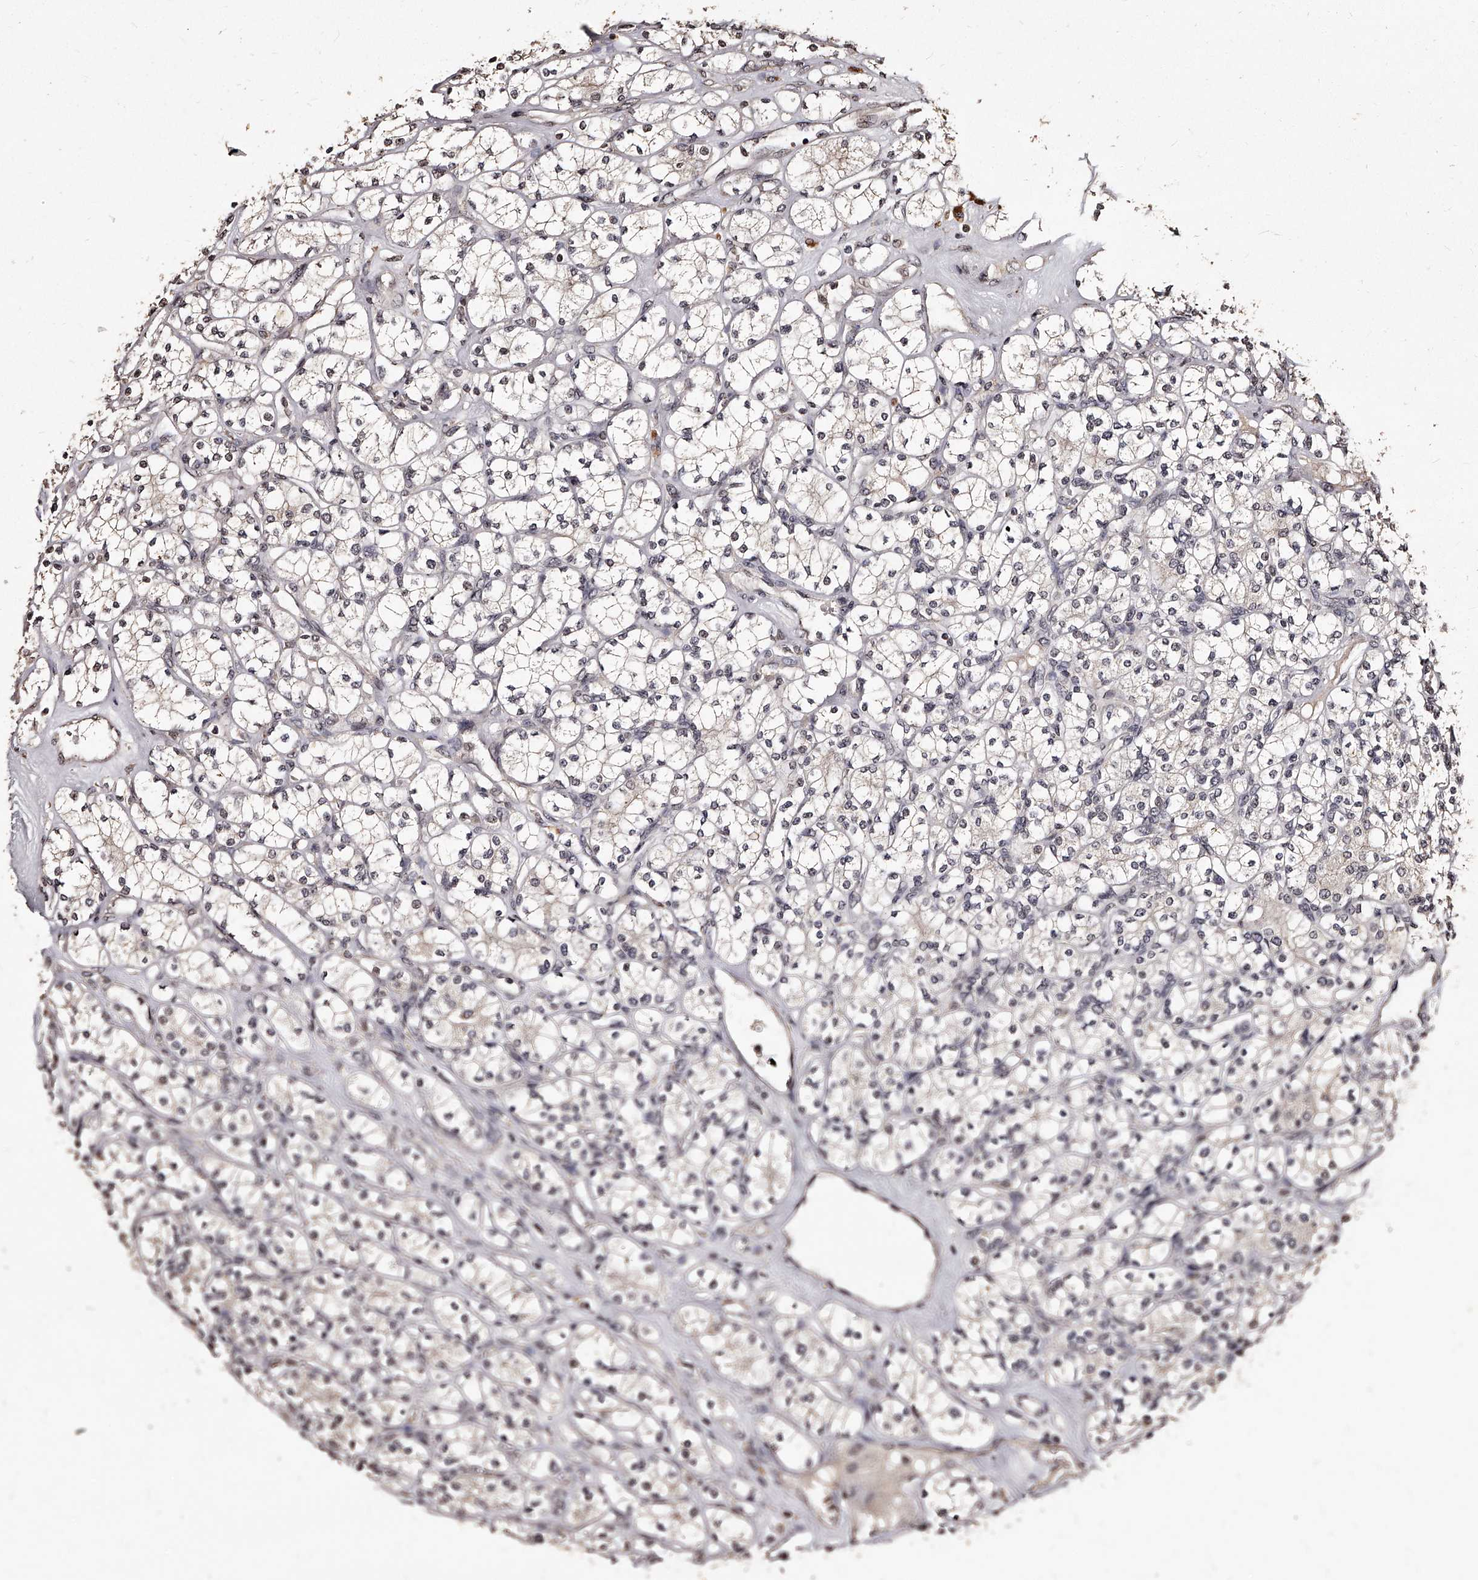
{"staining": {"intensity": "weak", "quantity": "25%-75%", "location": "cytoplasmic/membranous,nuclear"}, "tissue": "renal cancer", "cell_type": "Tumor cells", "image_type": "cancer", "snomed": [{"axis": "morphology", "description": "Adenocarcinoma, NOS"}, {"axis": "topography", "description": "Kidney"}], "caption": "Tumor cells exhibit low levels of weak cytoplasmic/membranous and nuclear positivity in approximately 25%-75% of cells in renal adenocarcinoma.", "gene": "TSHR", "patient": {"sex": "male", "age": 77}}